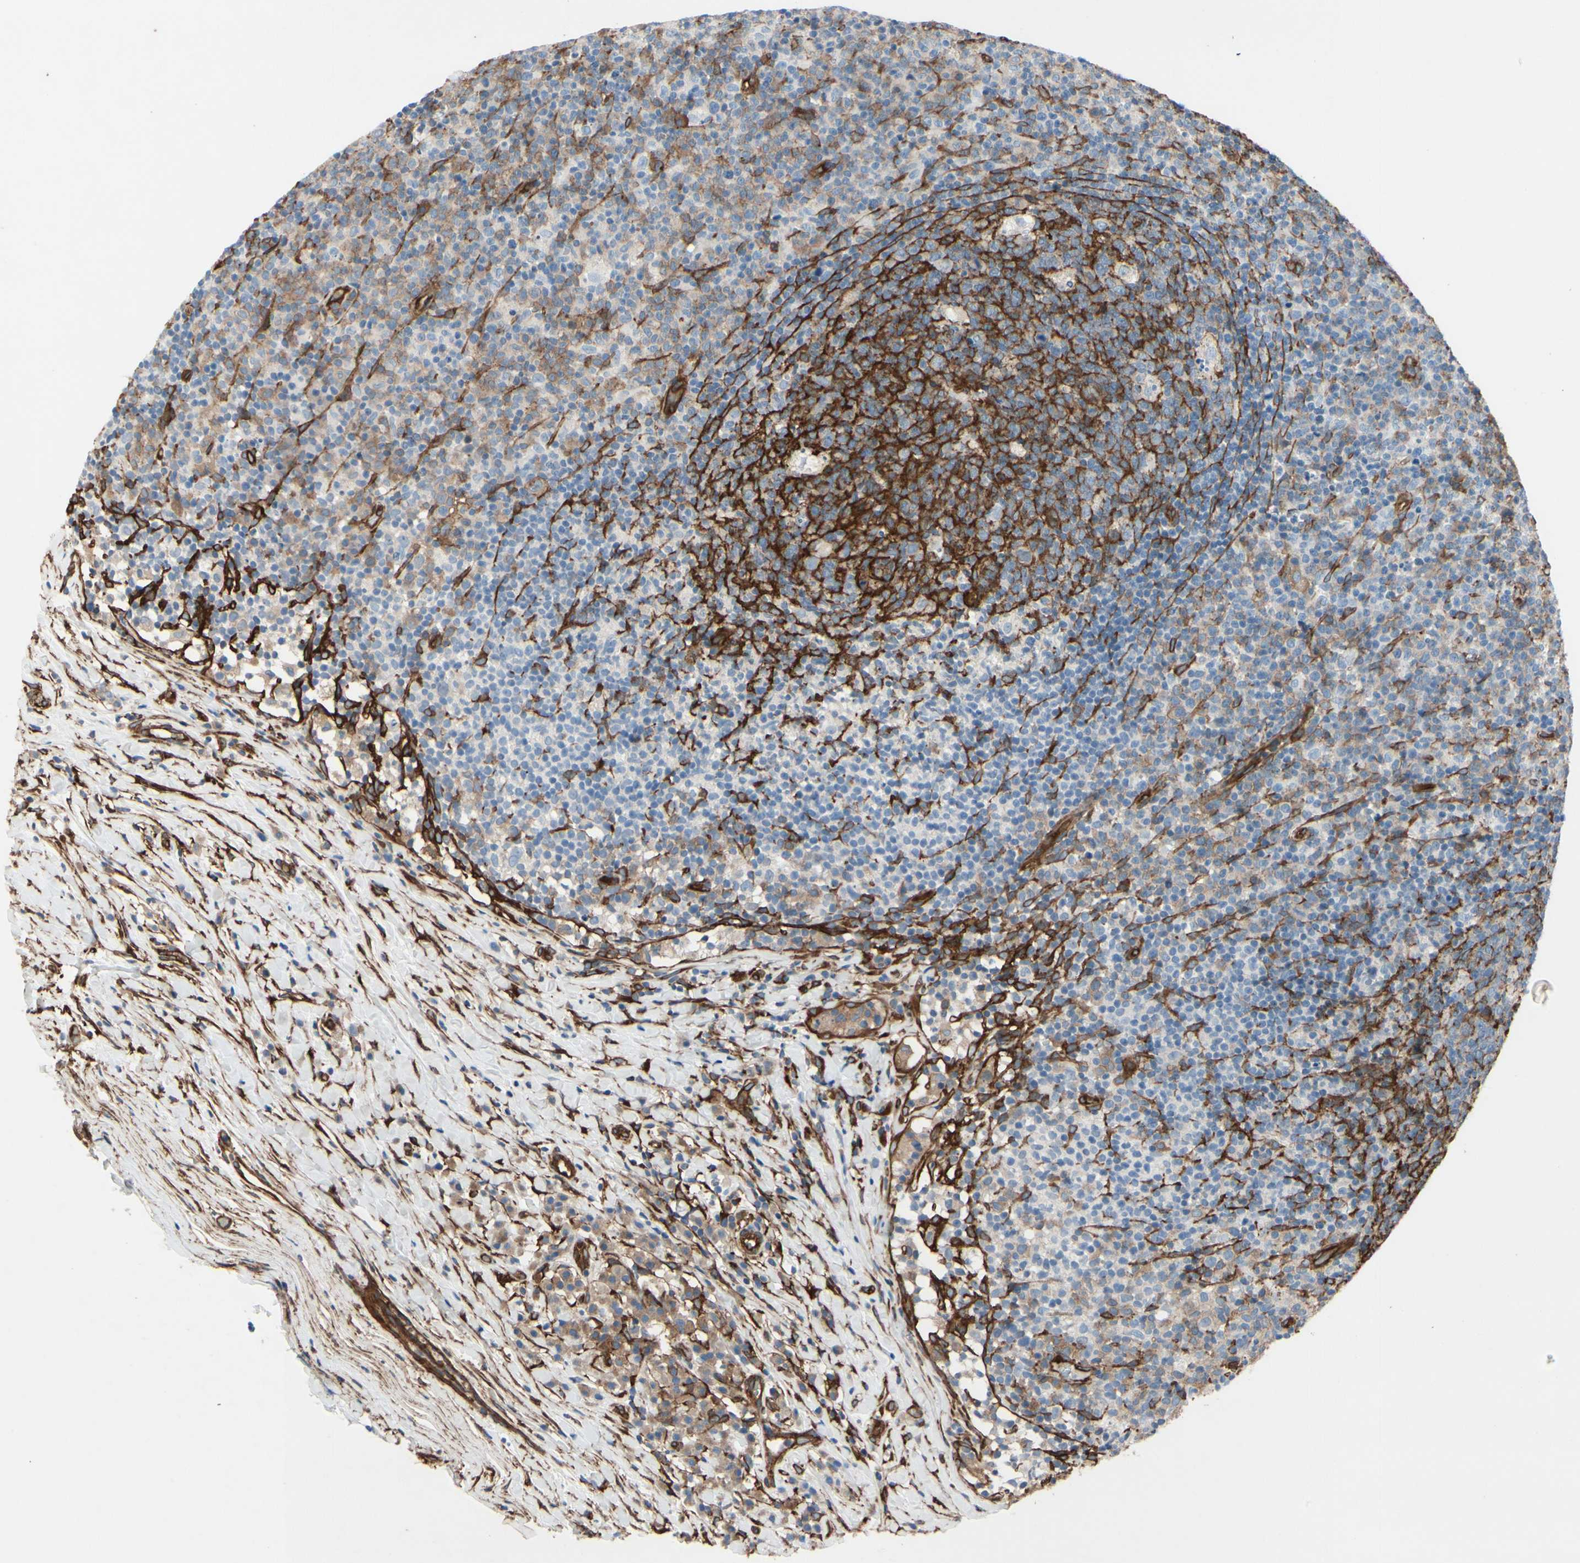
{"staining": {"intensity": "negative", "quantity": "none", "location": "none"}, "tissue": "lymph node", "cell_type": "Germinal center cells", "image_type": "normal", "snomed": [{"axis": "morphology", "description": "Normal tissue, NOS"}, {"axis": "morphology", "description": "Inflammation, NOS"}, {"axis": "topography", "description": "Lymph node"}], "caption": "This is an immunohistochemistry histopathology image of normal human lymph node. There is no positivity in germinal center cells.", "gene": "CTTNBP2", "patient": {"sex": "male", "age": 55}}